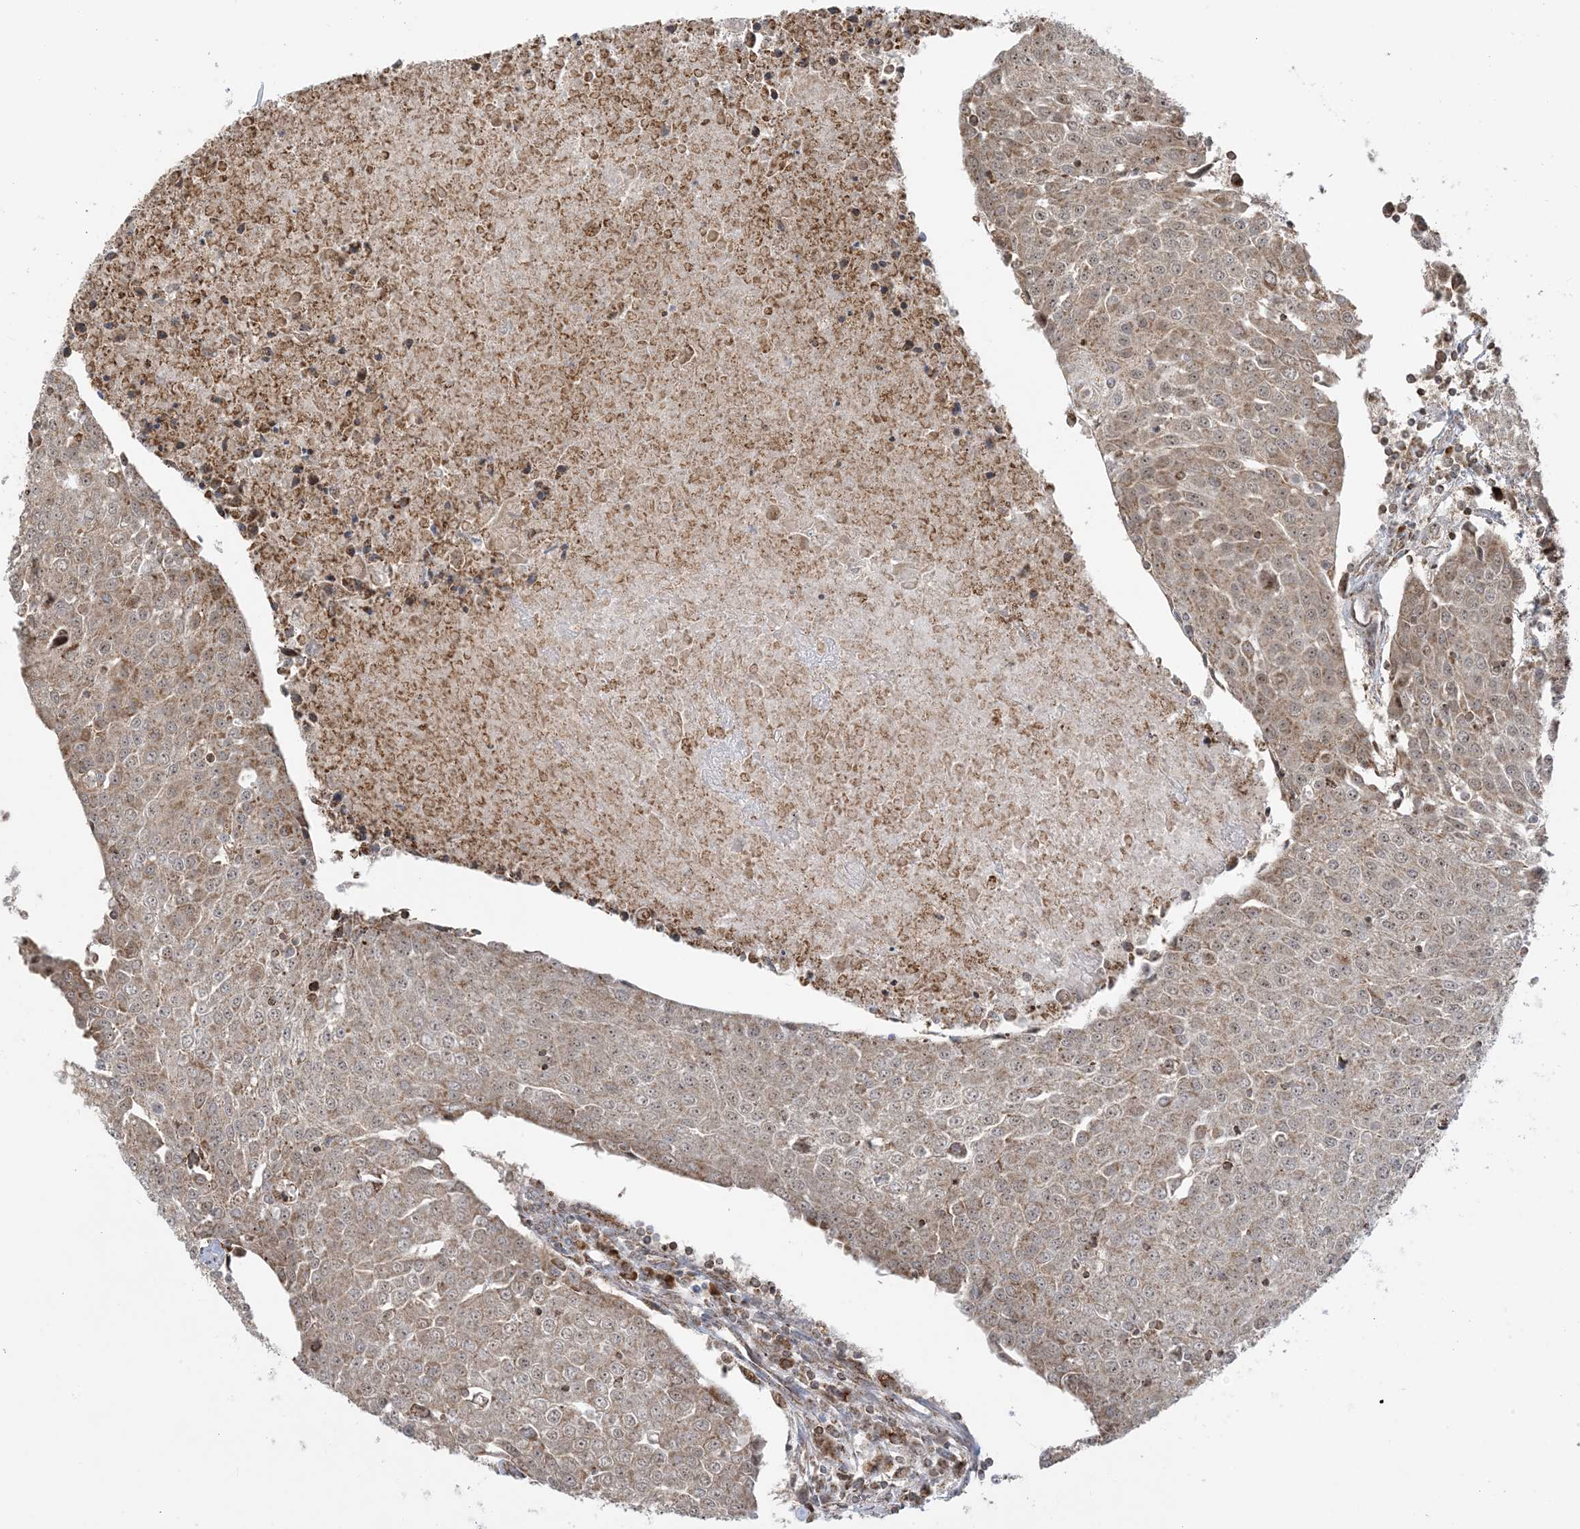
{"staining": {"intensity": "weak", "quantity": ">75%", "location": "cytoplasmic/membranous,nuclear"}, "tissue": "urothelial cancer", "cell_type": "Tumor cells", "image_type": "cancer", "snomed": [{"axis": "morphology", "description": "Urothelial carcinoma, High grade"}, {"axis": "topography", "description": "Urinary bladder"}], "caption": "Protein expression analysis of urothelial carcinoma (high-grade) reveals weak cytoplasmic/membranous and nuclear staining in about >75% of tumor cells.", "gene": "MAPKBP1", "patient": {"sex": "female", "age": 85}}